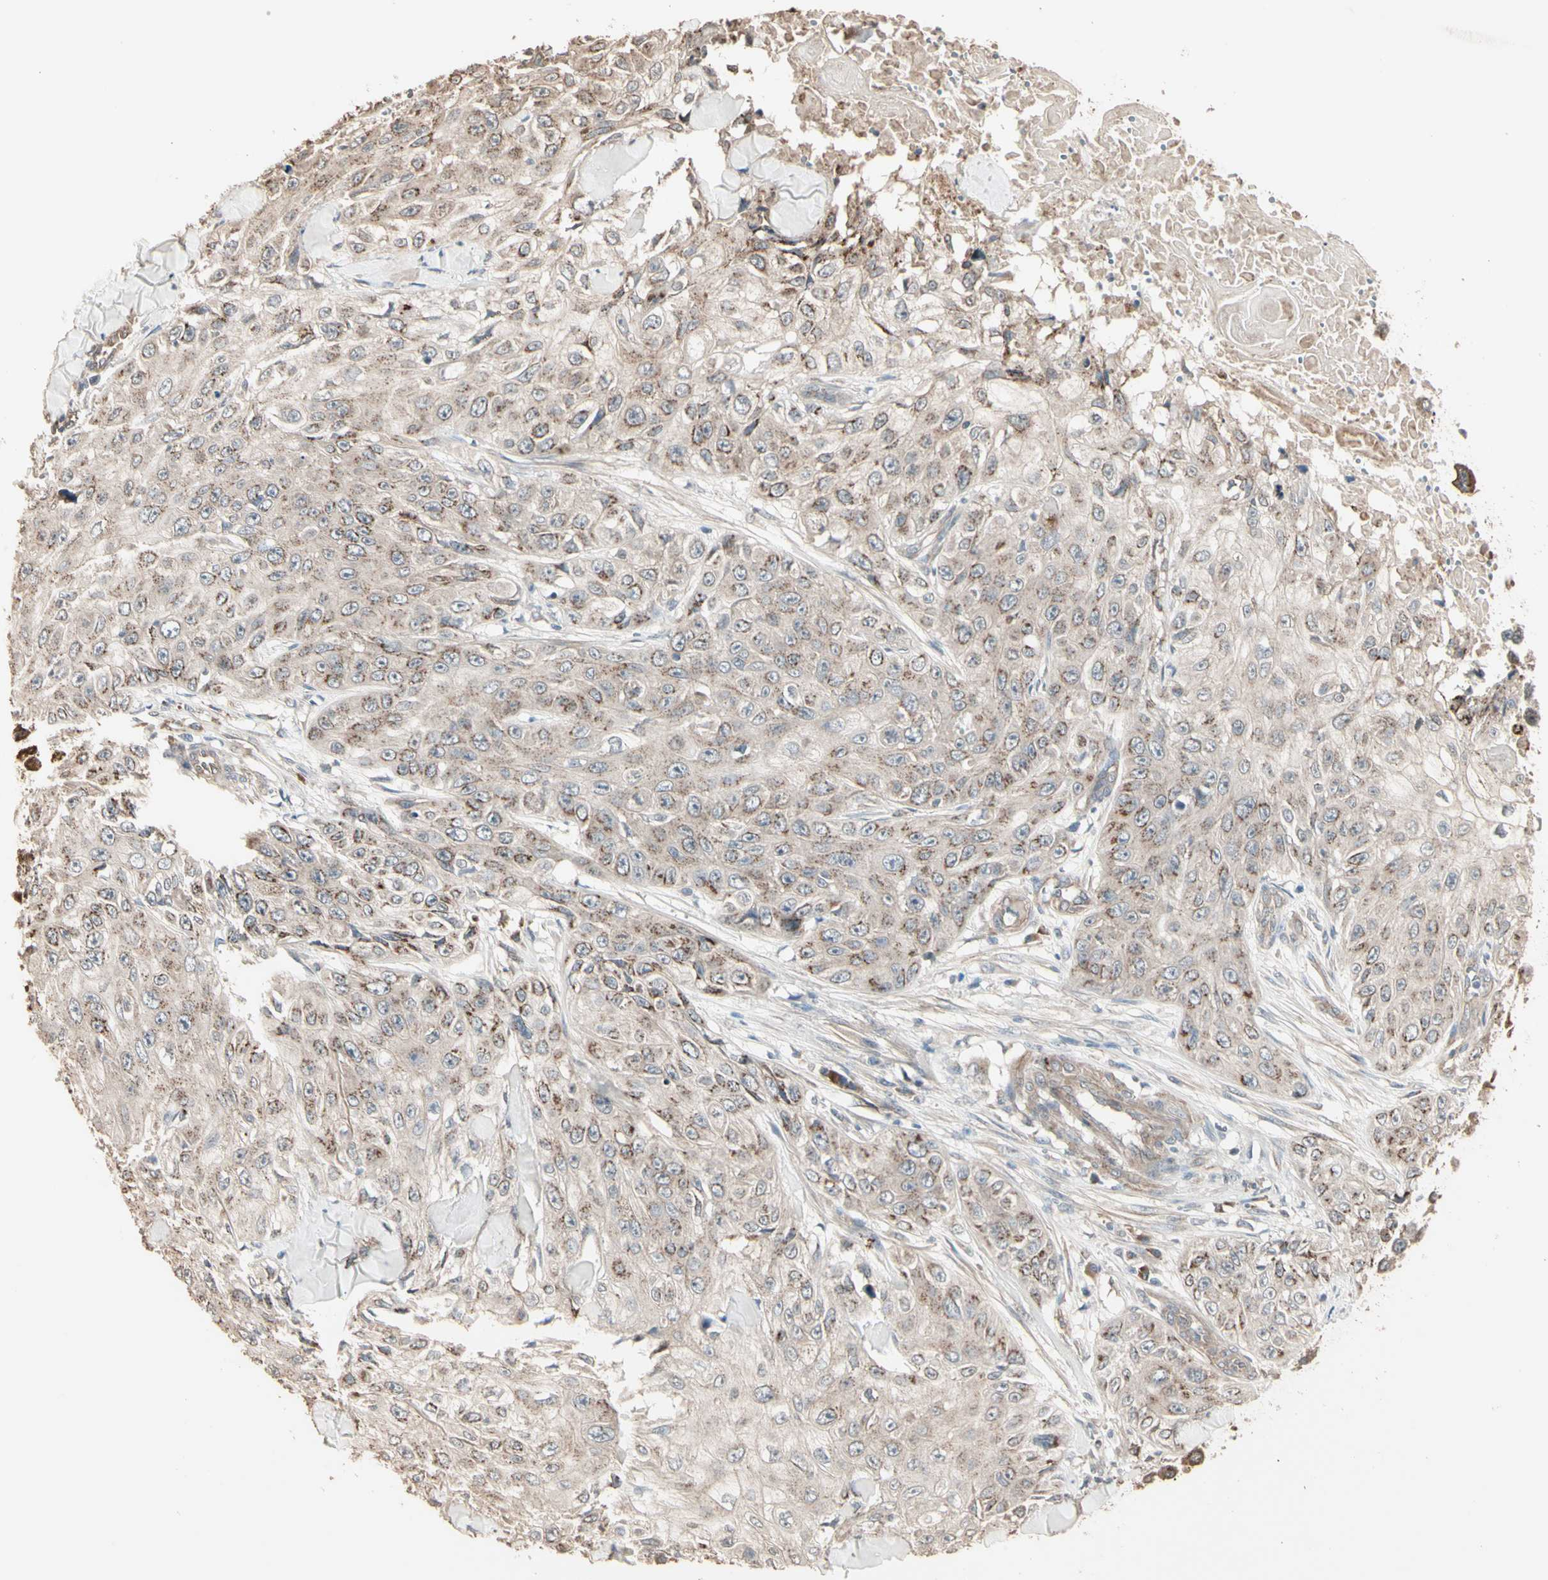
{"staining": {"intensity": "moderate", "quantity": ">75%", "location": "cytoplasmic/membranous"}, "tissue": "skin cancer", "cell_type": "Tumor cells", "image_type": "cancer", "snomed": [{"axis": "morphology", "description": "Squamous cell carcinoma, NOS"}, {"axis": "topography", "description": "Skin"}], "caption": "A brown stain highlights moderate cytoplasmic/membranous expression of a protein in squamous cell carcinoma (skin) tumor cells.", "gene": "GALNT3", "patient": {"sex": "male", "age": 86}}